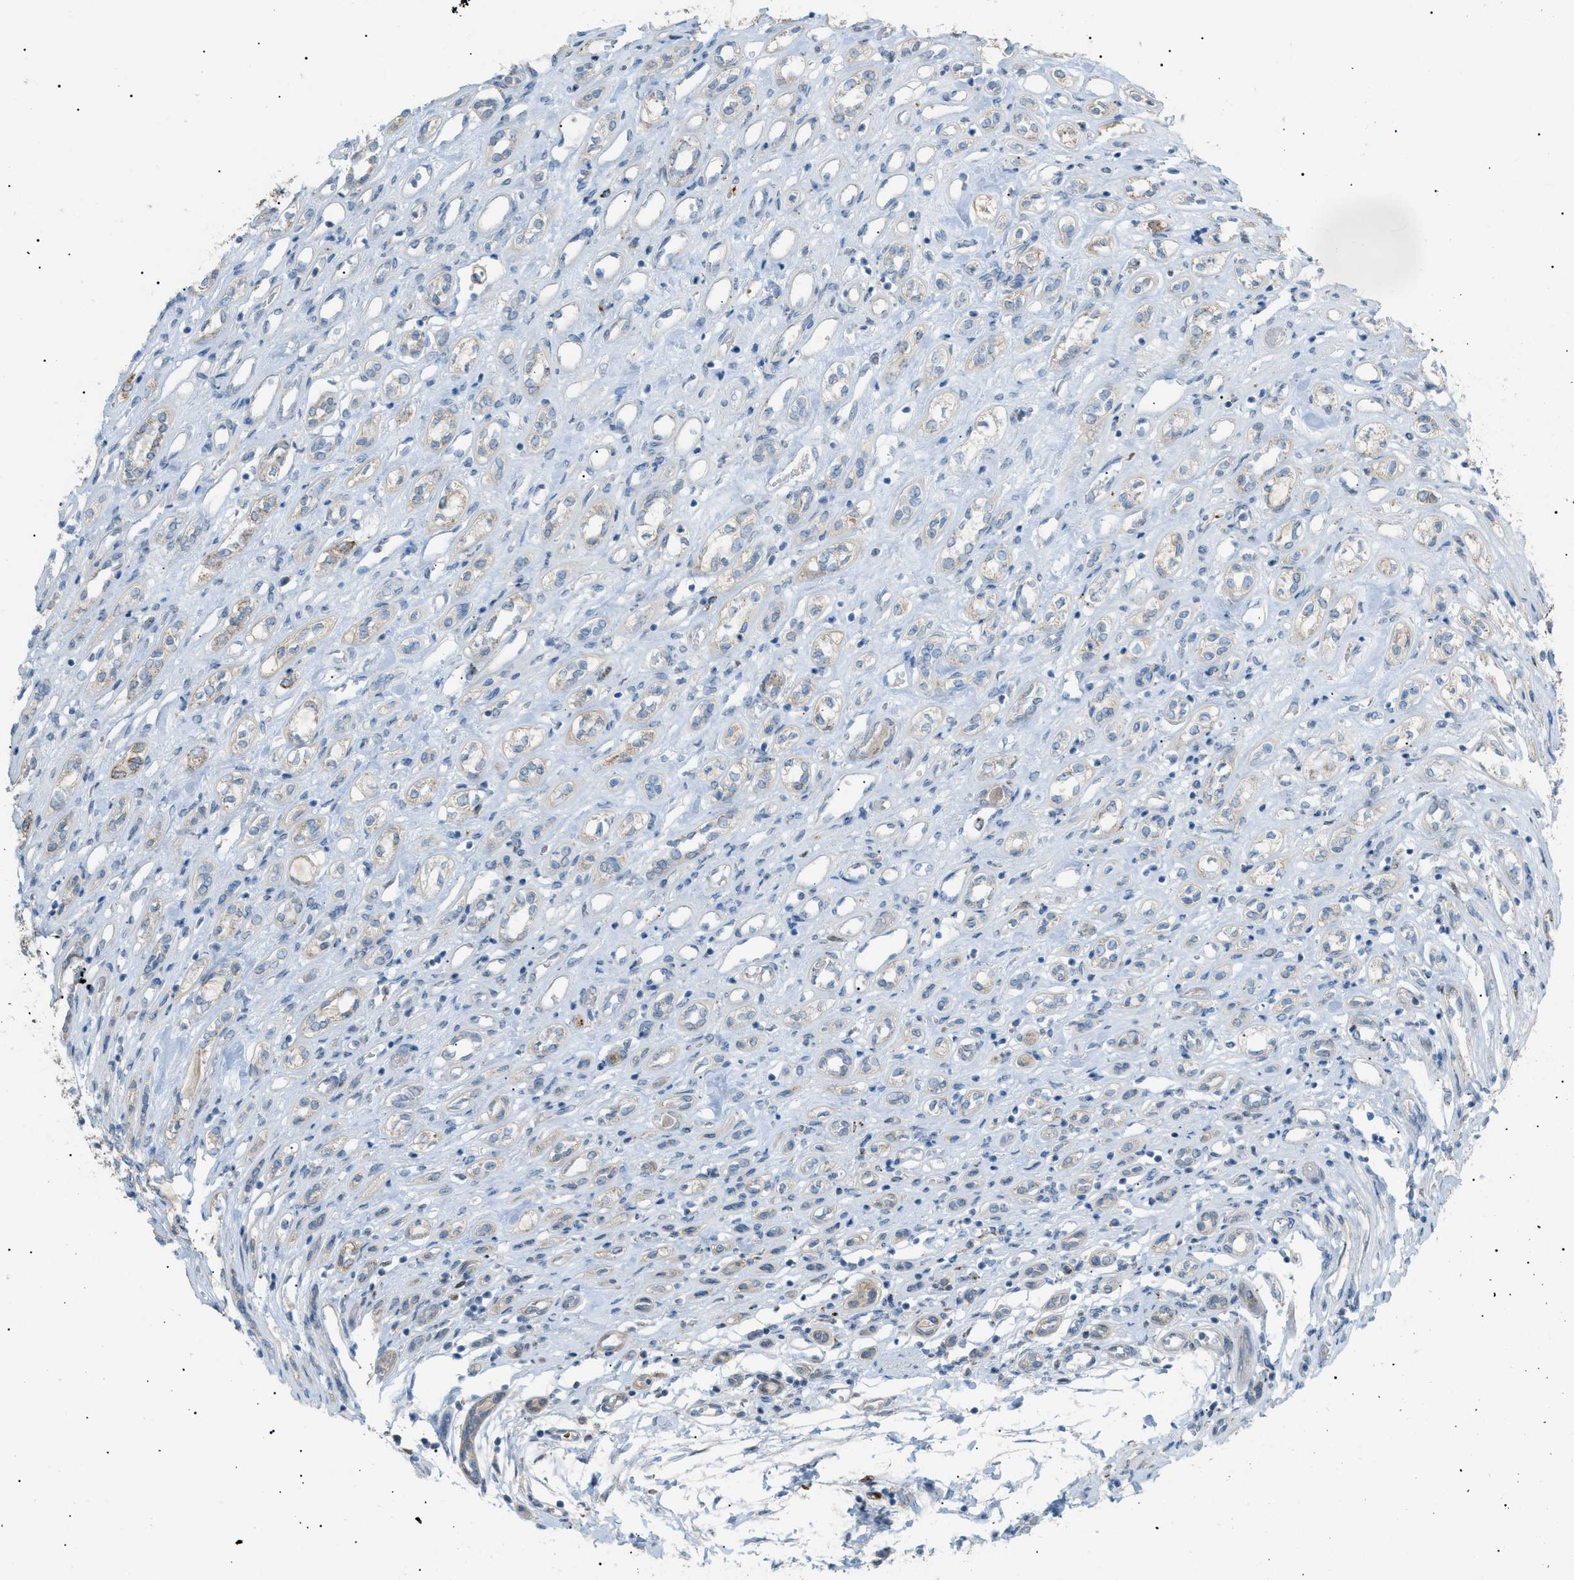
{"staining": {"intensity": "weak", "quantity": "<25%", "location": "cytoplasmic/membranous"}, "tissue": "renal cancer", "cell_type": "Tumor cells", "image_type": "cancer", "snomed": [{"axis": "morphology", "description": "Adenocarcinoma, NOS"}, {"axis": "topography", "description": "Kidney"}], "caption": "High power microscopy micrograph of an immunohistochemistry image of renal adenocarcinoma, revealing no significant staining in tumor cells.", "gene": "ZNF516", "patient": {"sex": "female", "age": 70}}